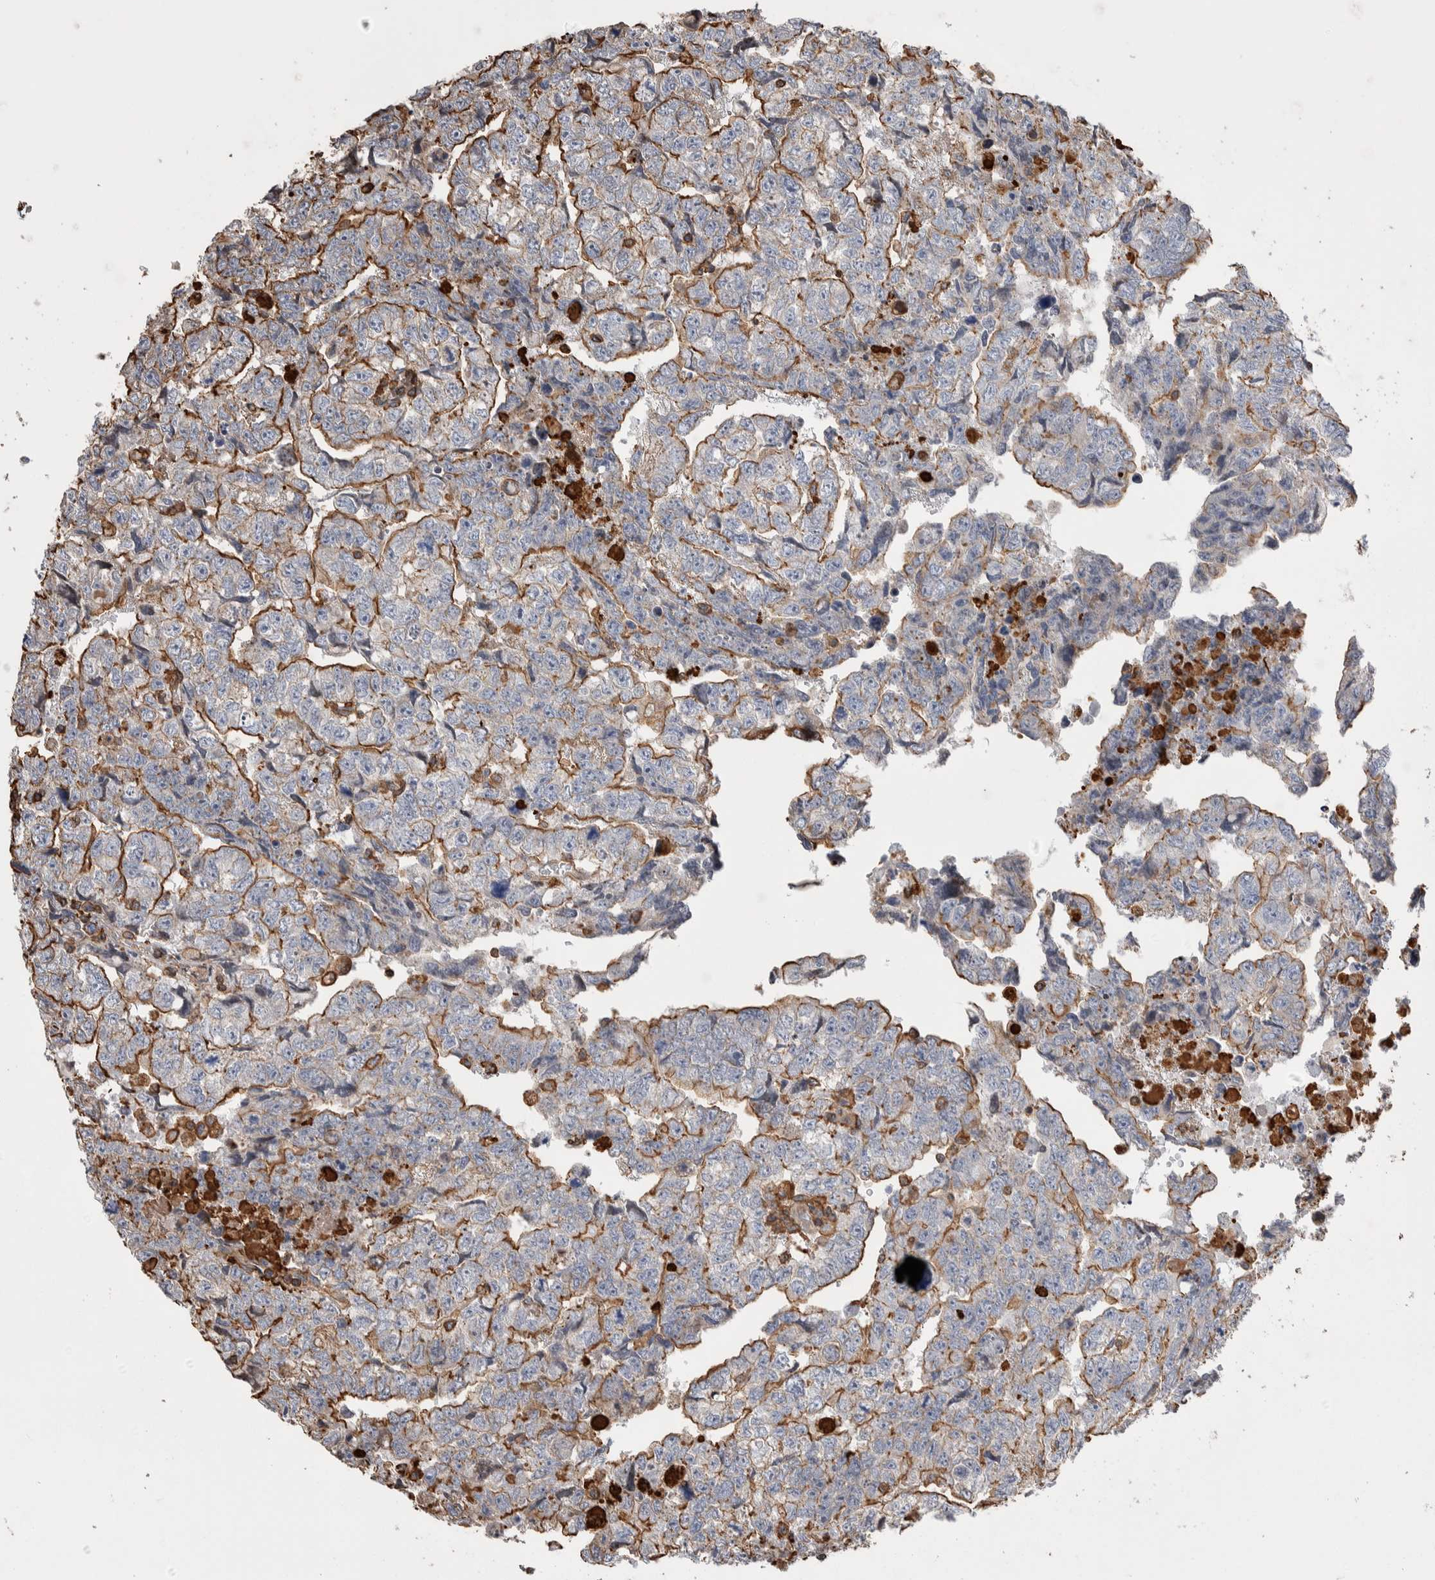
{"staining": {"intensity": "moderate", "quantity": ">75%", "location": "cytoplasmic/membranous"}, "tissue": "testis cancer", "cell_type": "Tumor cells", "image_type": "cancer", "snomed": [{"axis": "morphology", "description": "Carcinoma, Embryonal, NOS"}, {"axis": "topography", "description": "Testis"}], "caption": "Immunohistochemical staining of testis embryonal carcinoma exhibits moderate cytoplasmic/membranous protein expression in about >75% of tumor cells. (DAB IHC, brown staining for protein, blue staining for nuclei).", "gene": "ENPP2", "patient": {"sex": "male", "age": 36}}